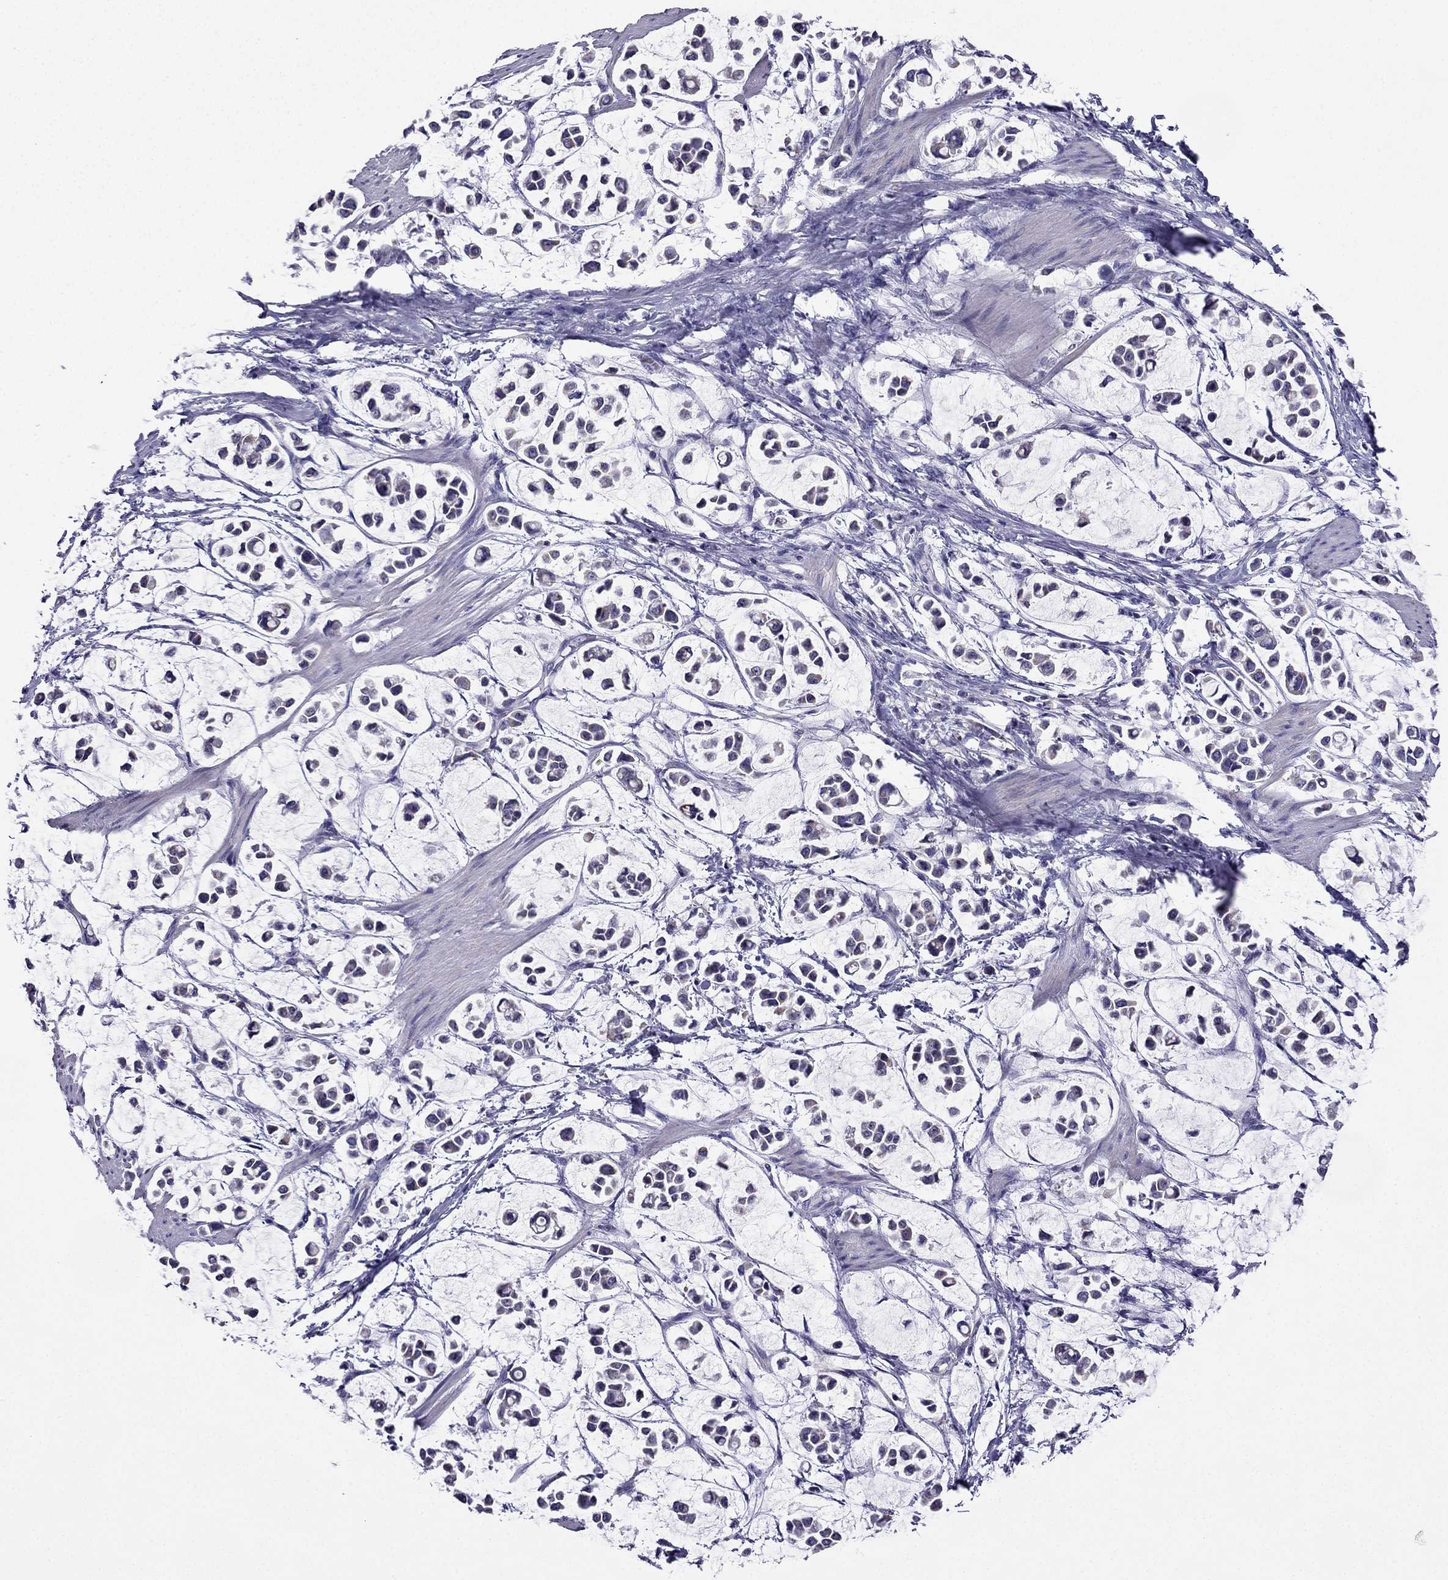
{"staining": {"intensity": "negative", "quantity": "none", "location": "none"}, "tissue": "stomach cancer", "cell_type": "Tumor cells", "image_type": "cancer", "snomed": [{"axis": "morphology", "description": "Adenocarcinoma, NOS"}, {"axis": "topography", "description": "Stomach"}], "caption": "Immunohistochemical staining of stomach cancer (adenocarcinoma) shows no significant expression in tumor cells.", "gene": "KIF5A", "patient": {"sex": "male", "age": 82}}